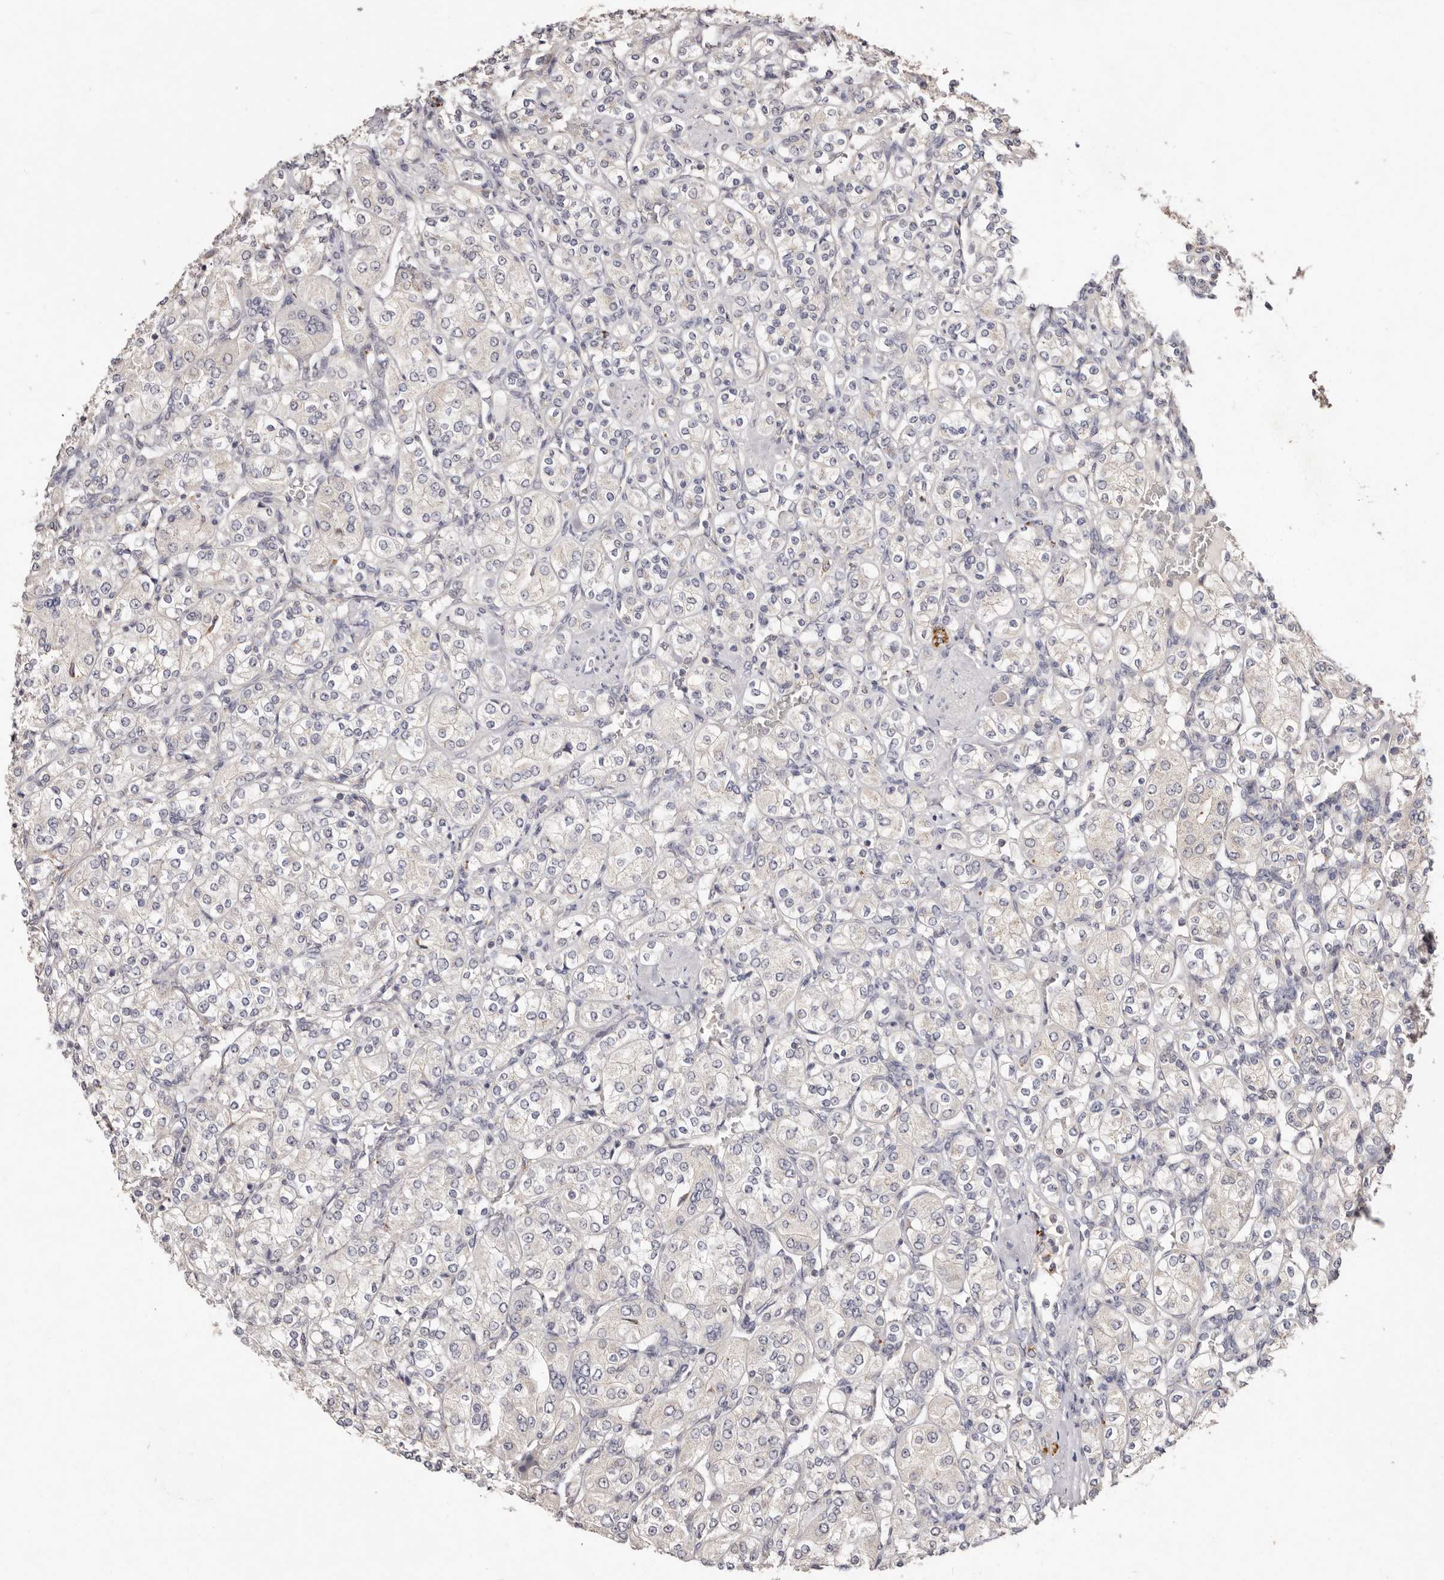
{"staining": {"intensity": "negative", "quantity": "none", "location": "none"}, "tissue": "renal cancer", "cell_type": "Tumor cells", "image_type": "cancer", "snomed": [{"axis": "morphology", "description": "Adenocarcinoma, NOS"}, {"axis": "topography", "description": "Kidney"}], "caption": "Tumor cells are negative for brown protein staining in renal adenocarcinoma. (DAB IHC with hematoxylin counter stain).", "gene": "THBS3", "patient": {"sex": "male", "age": 77}}